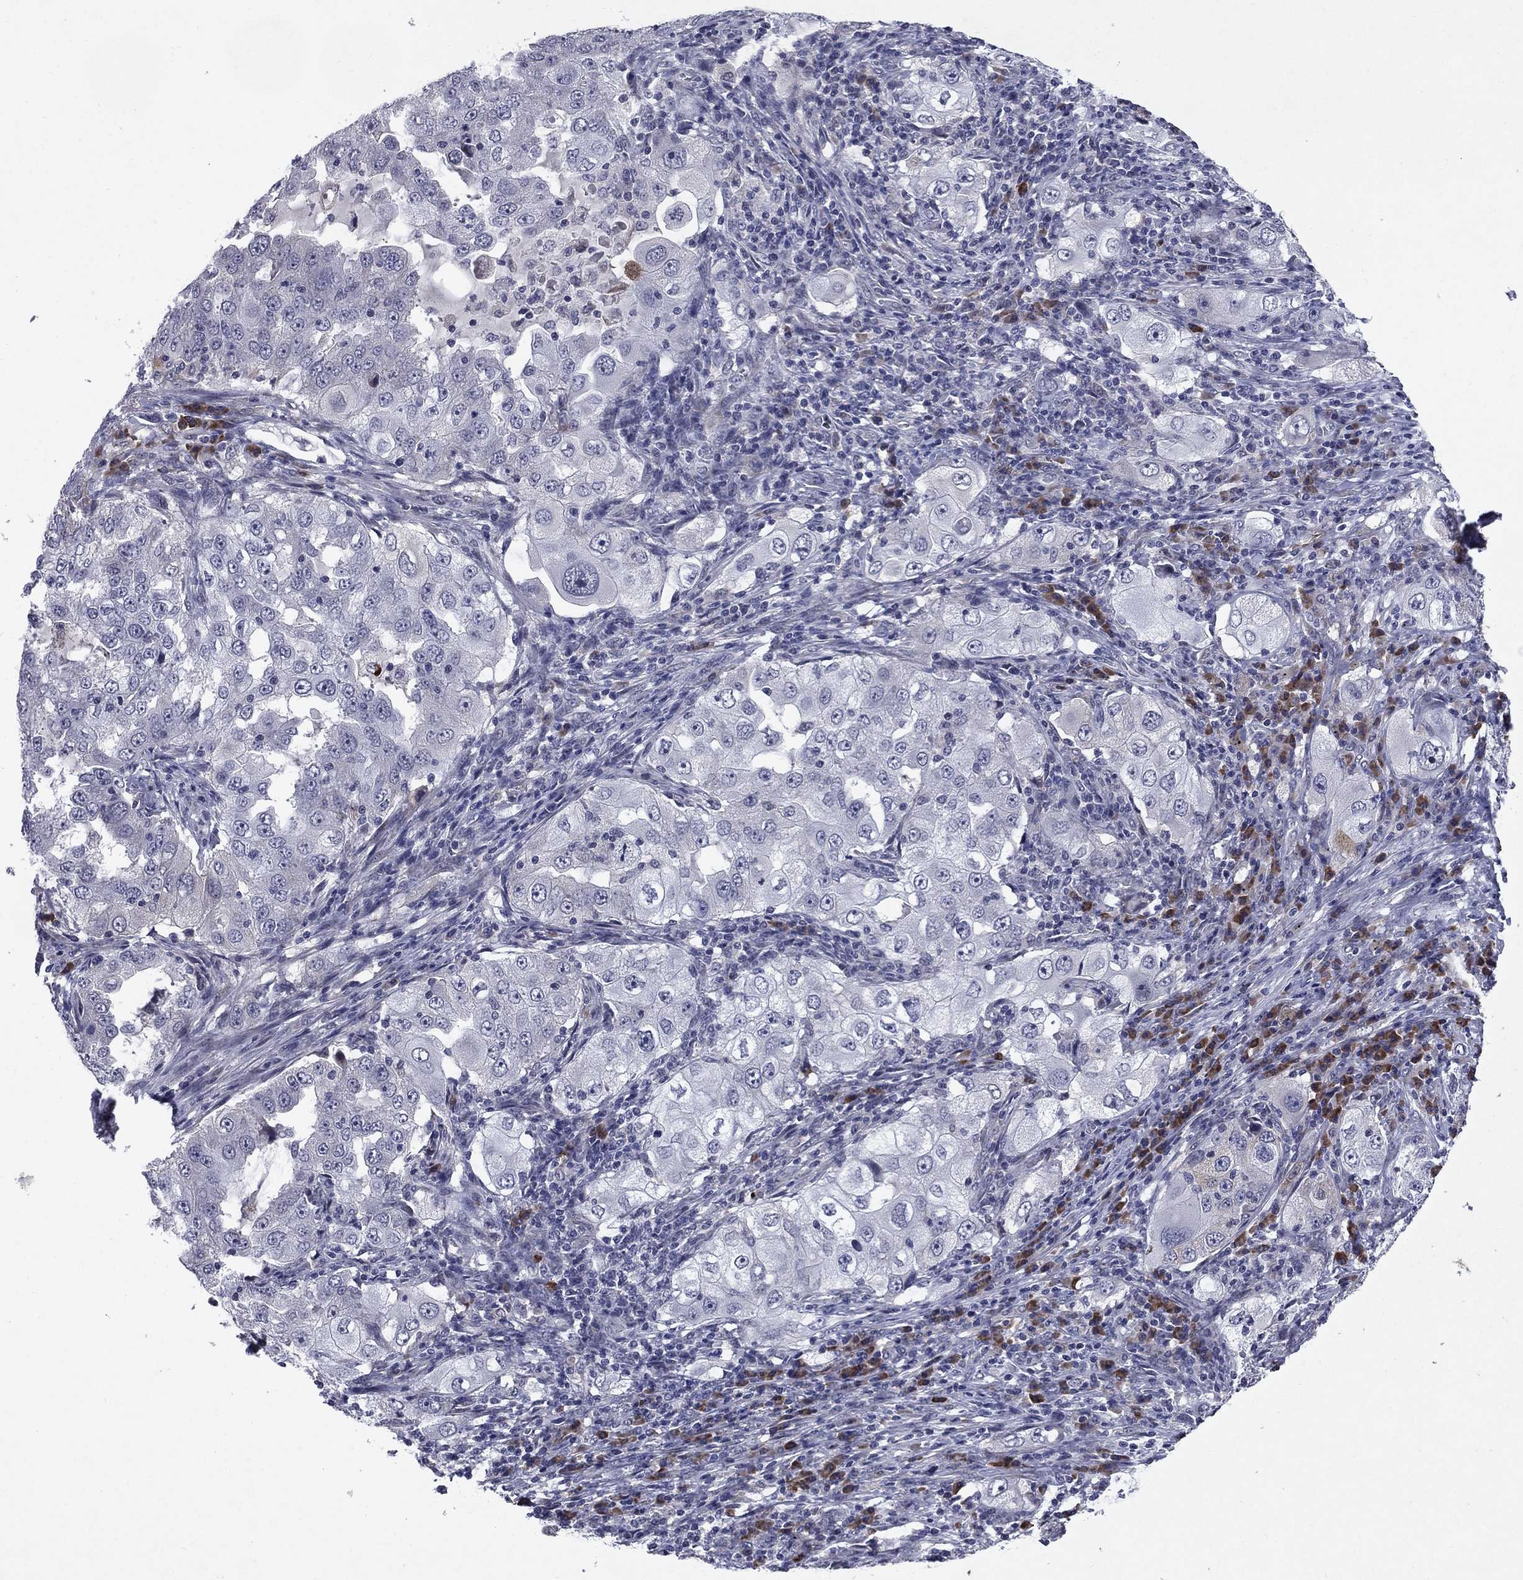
{"staining": {"intensity": "negative", "quantity": "none", "location": "none"}, "tissue": "lung cancer", "cell_type": "Tumor cells", "image_type": "cancer", "snomed": [{"axis": "morphology", "description": "Adenocarcinoma, NOS"}, {"axis": "topography", "description": "Lung"}], "caption": "An IHC histopathology image of lung cancer is shown. There is no staining in tumor cells of lung cancer. (DAB (3,3'-diaminobenzidine) immunohistochemistry (IHC), high magnification).", "gene": "ECM1", "patient": {"sex": "female", "age": 61}}